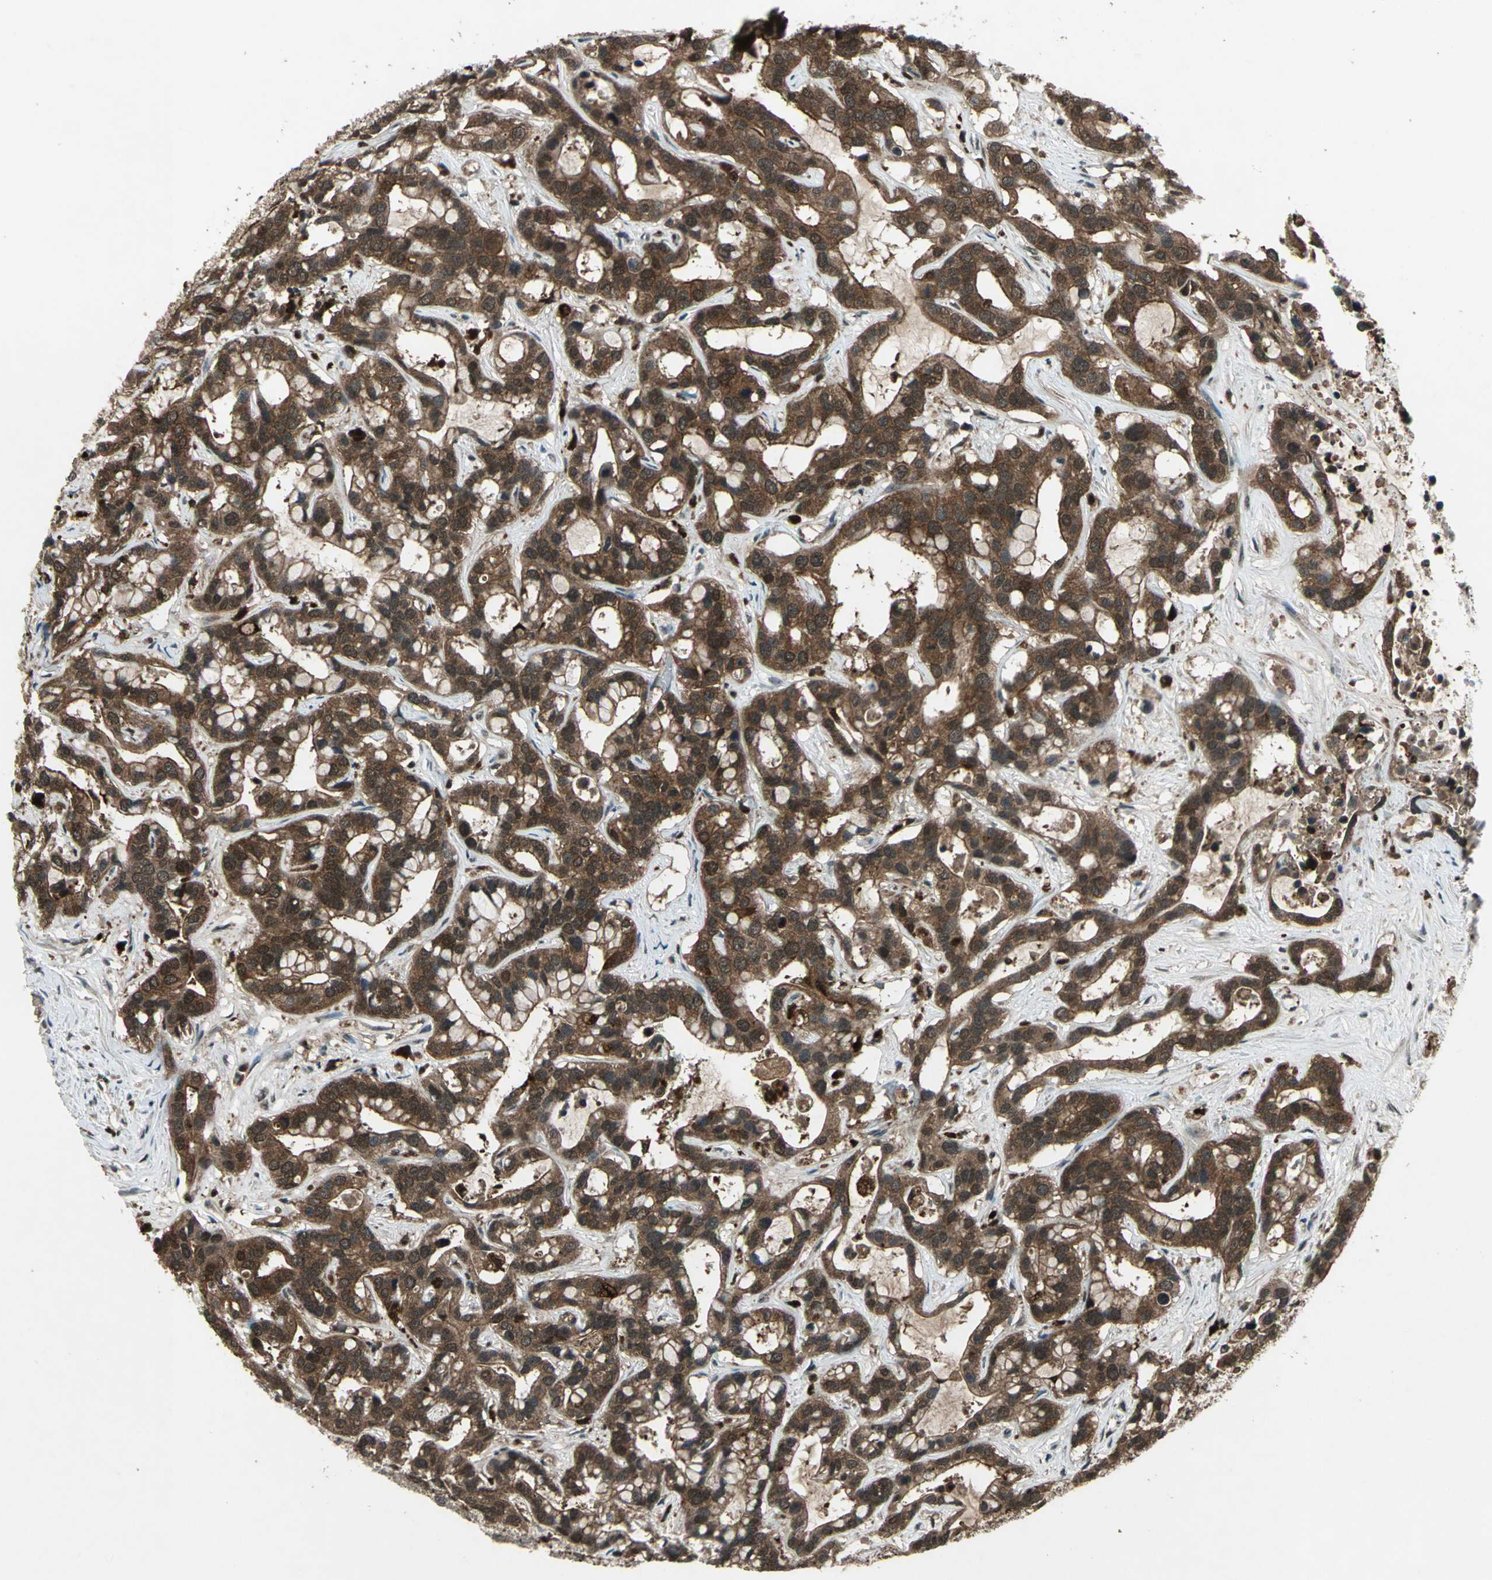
{"staining": {"intensity": "strong", "quantity": ">75%", "location": "cytoplasmic/membranous"}, "tissue": "liver cancer", "cell_type": "Tumor cells", "image_type": "cancer", "snomed": [{"axis": "morphology", "description": "Cholangiocarcinoma"}, {"axis": "topography", "description": "Liver"}], "caption": "Immunohistochemical staining of human liver cholangiocarcinoma shows high levels of strong cytoplasmic/membranous protein expression in approximately >75% of tumor cells. (Brightfield microscopy of DAB IHC at high magnification).", "gene": "PYCARD", "patient": {"sex": "female", "age": 65}}